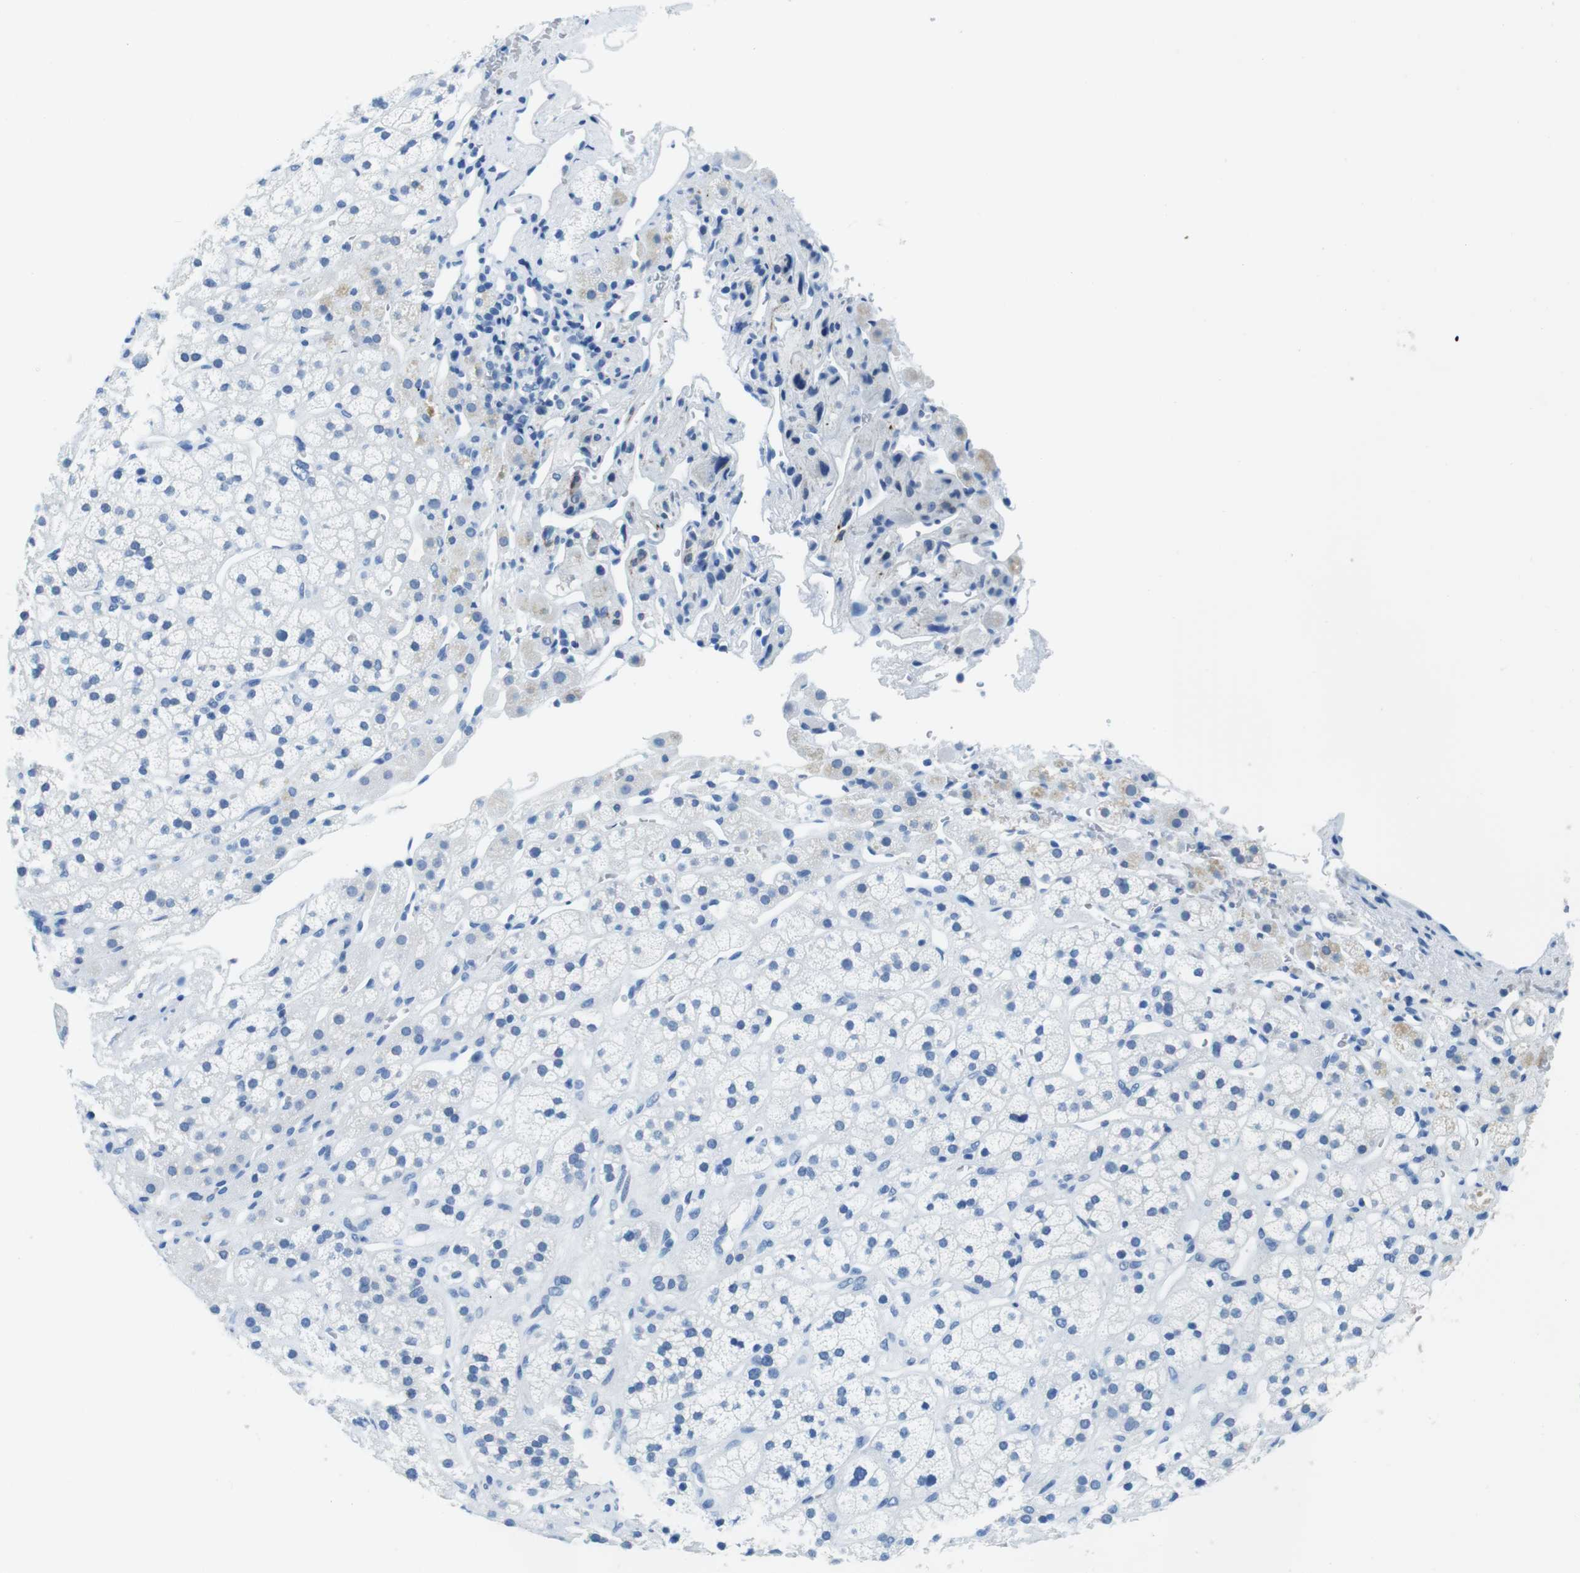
{"staining": {"intensity": "negative", "quantity": "none", "location": "none"}, "tissue": "adrenal gland", "cell_type": "Glandular cells", "image_type": "normal", "snomed": [{"axis": "morphology", "description": "Normal tissue, NOS"}, {"axis": "topography", "description": "Adrenal gland"}], "caption": "A photomicrograph of human adrenal gland is negative for staining in glandular cells.", "gene": "TFAP2C", "patient": {"sex": "male", "age": 56}}